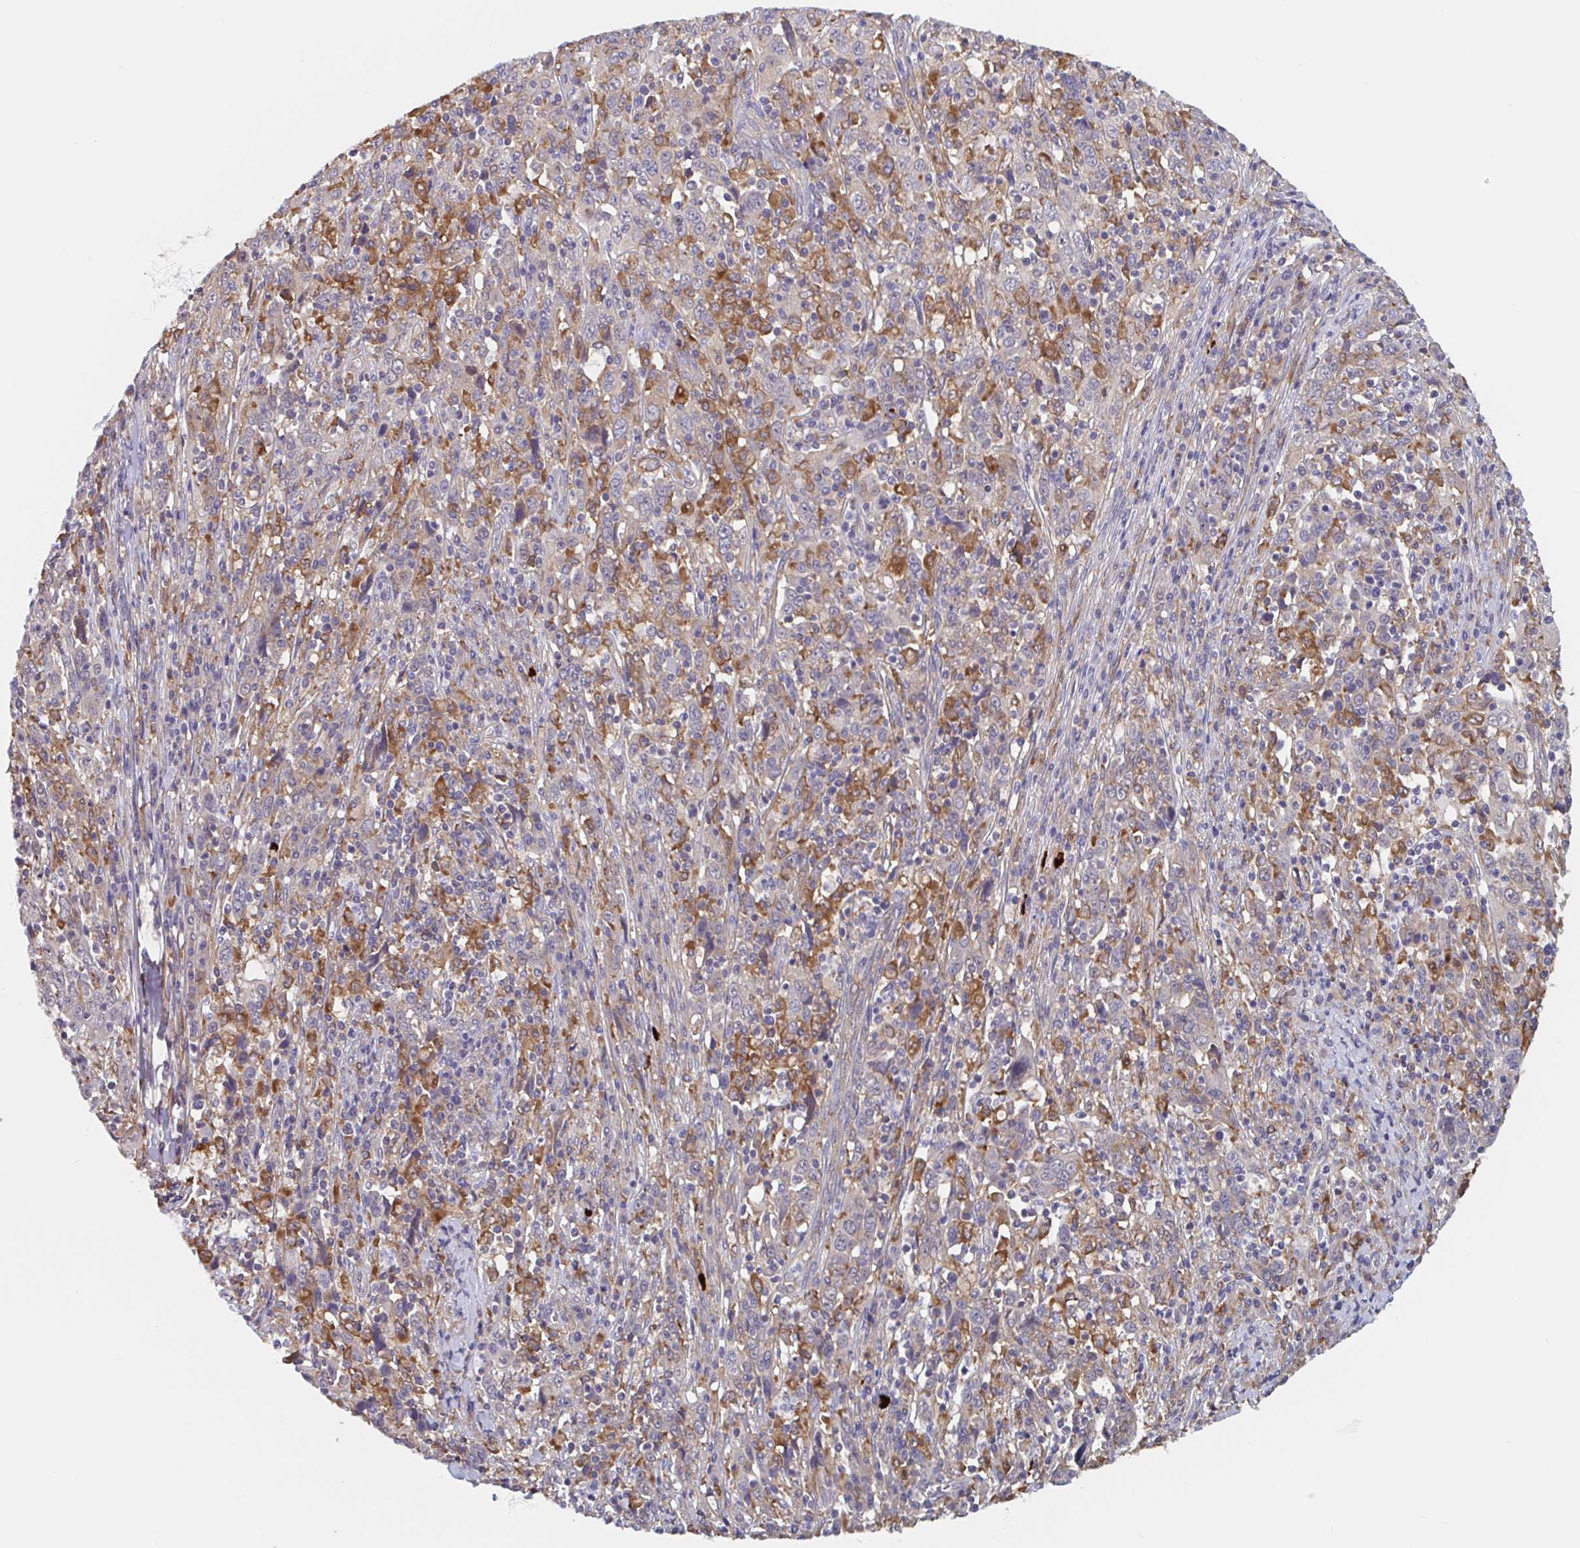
{"staining": {"intensity": "negative", "quantity": "none", "location": "none"}, "tissue": "cervical cancer", "cell_type": "Tumor cells", "image_type": "cancer", "snomed": [{"axis": "morphology", "description": "Squamous cell carcinoma, NOS"}, {"axis": "topography", "description": "Cervix"}], "caption": "Immunohistochemistry (IHC) of human cervical cancer shows no positivity in tumor cells. The staining is performed using DAB (3,3'-diaminobenzidine) brown chromogen with nuclei counter-stained in using hematoxylin.", "gene": "SNX8", "patient": {"sex": "female", "age": 46}}